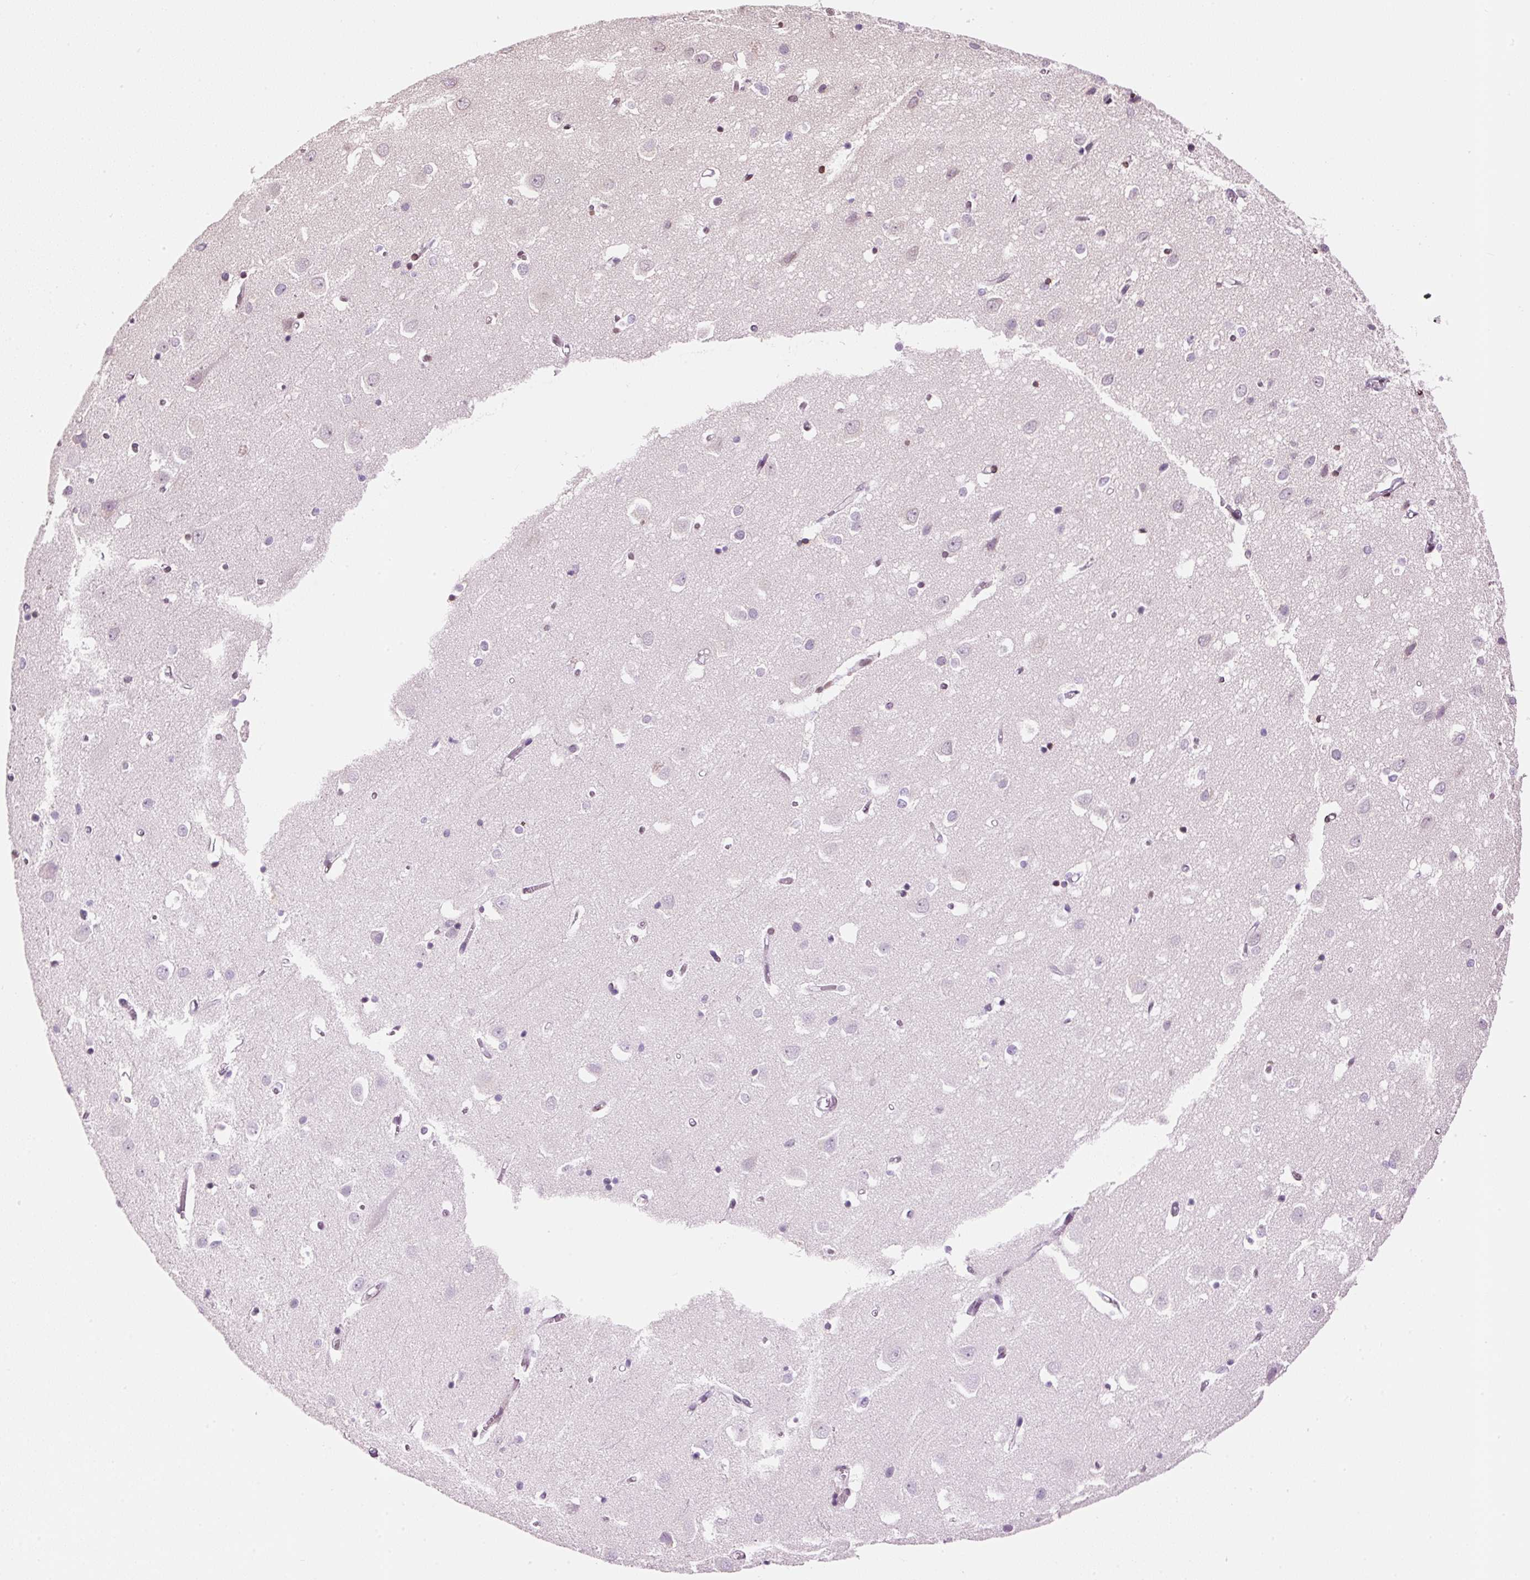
{"staining": {"intensity": "moderate", "quantity": "<25%", "location": "nuclear"}, "tissue": "cerebral cortex", "cell_type": "Endothelial cells", "image_type": "normal", "snomed": [{"axis": "morphology", "description": "Normal tissue, NOS"}, {"axis": "topography", "description": "Cerebral cortex"}], "caption": "Immunohistochemical staining of benign cerebral cortex displays moderate nuclear protein expression in approximately <25% of endothelial cells.", "gene": "ZNF224", "patient": {"sex": "male", "age": 70}}